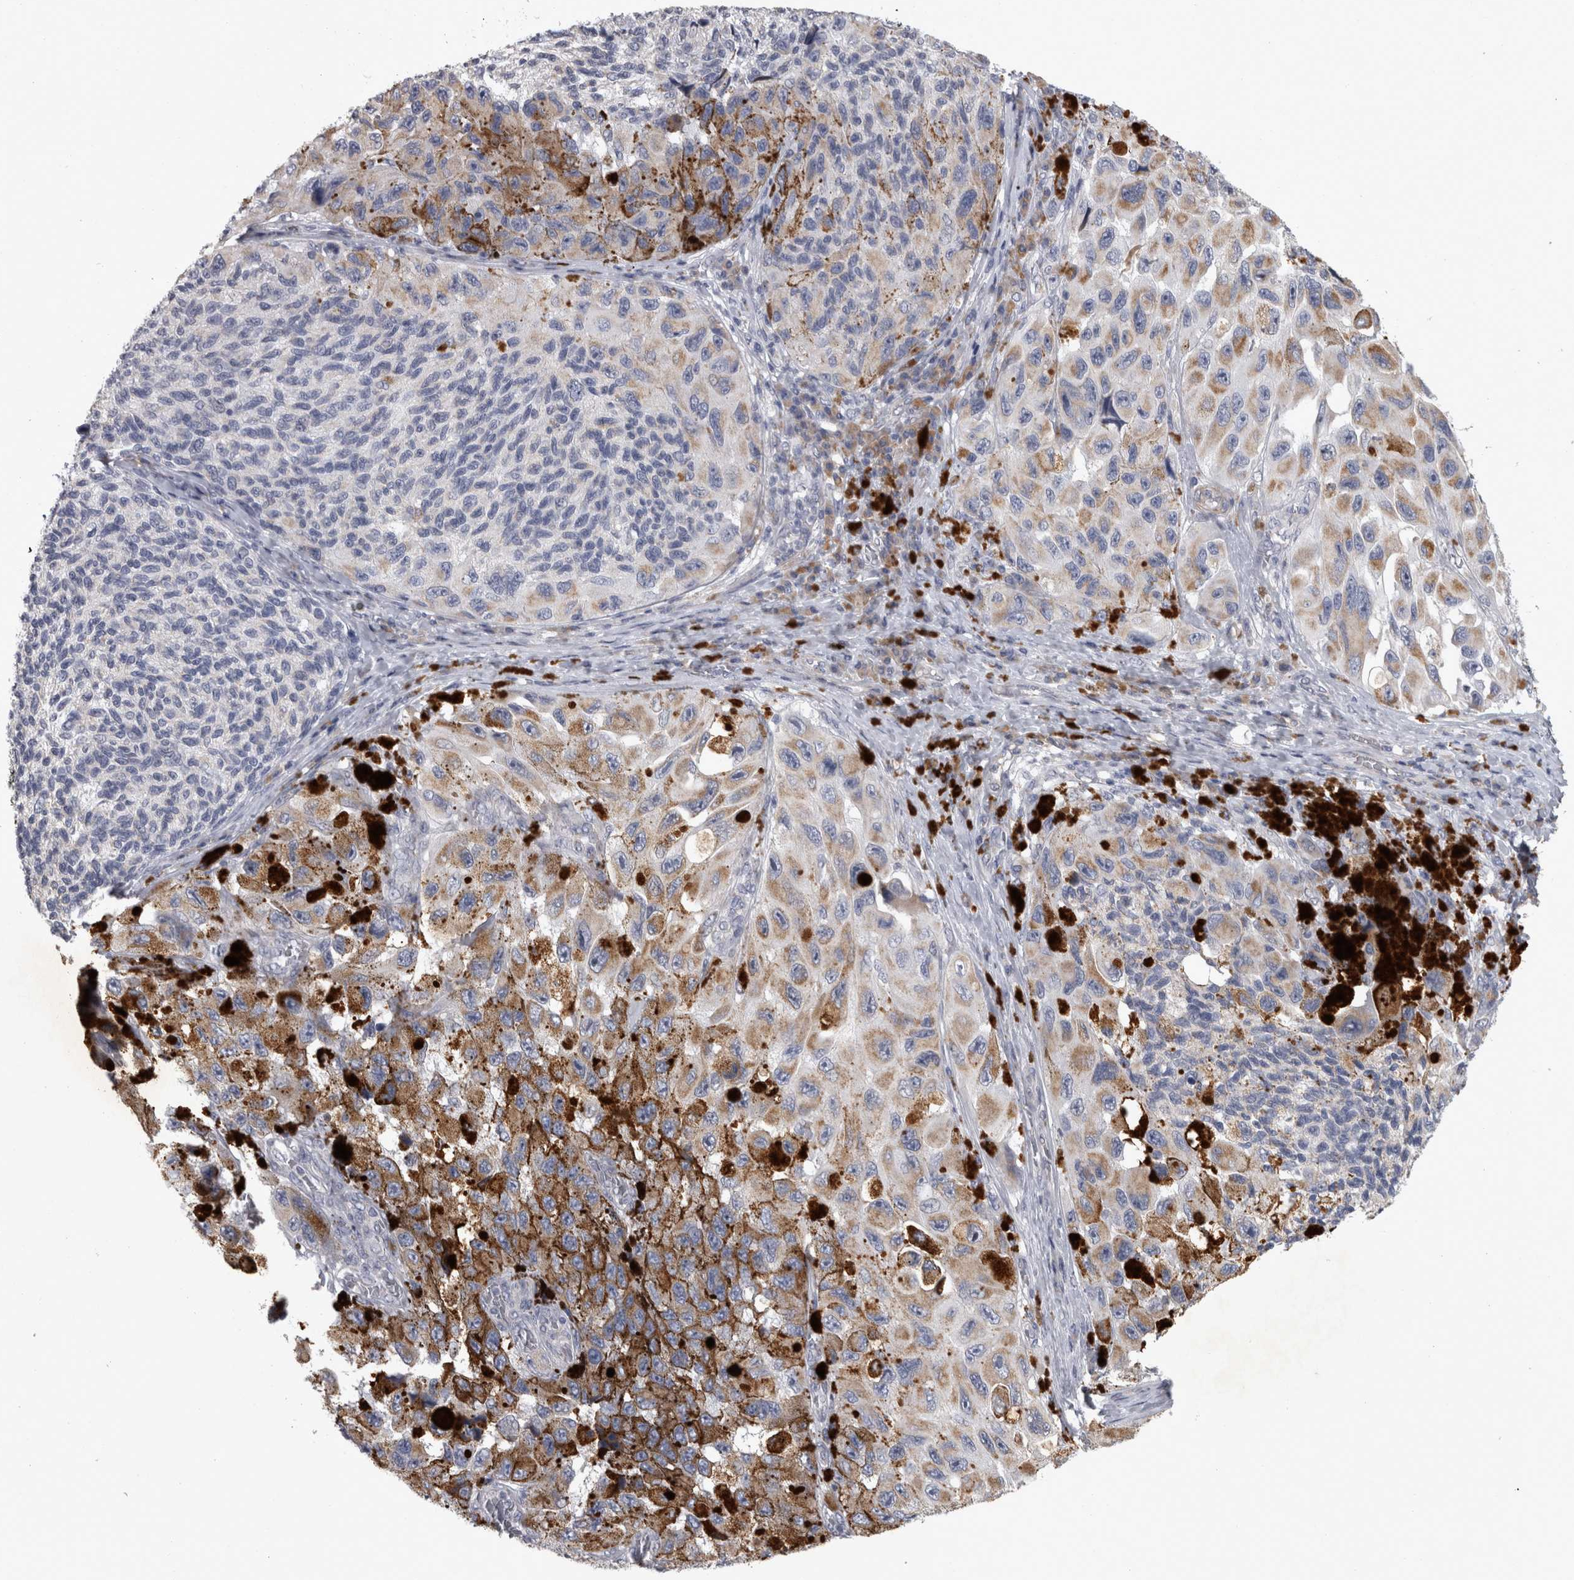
{"staining": {"intensity": "negative", "quantity": "none", "location": "none"}, "tissue": "melanoma", "cell_type": "Tumor cells", "image_type": "cancer", "snomed": [{"axis": "morphology", "description": "Malignant melanoma, NOS"}, {"axis": "topography", "description": "Skin"}], "caption": "There is no significant expression in tumor cells of malignant melanoma. (DAB immunohistochemistry visualized using brightfield microscopy, high magnification).", "gene": "DBT", "patient": {"sex": "female", "age": 73}}